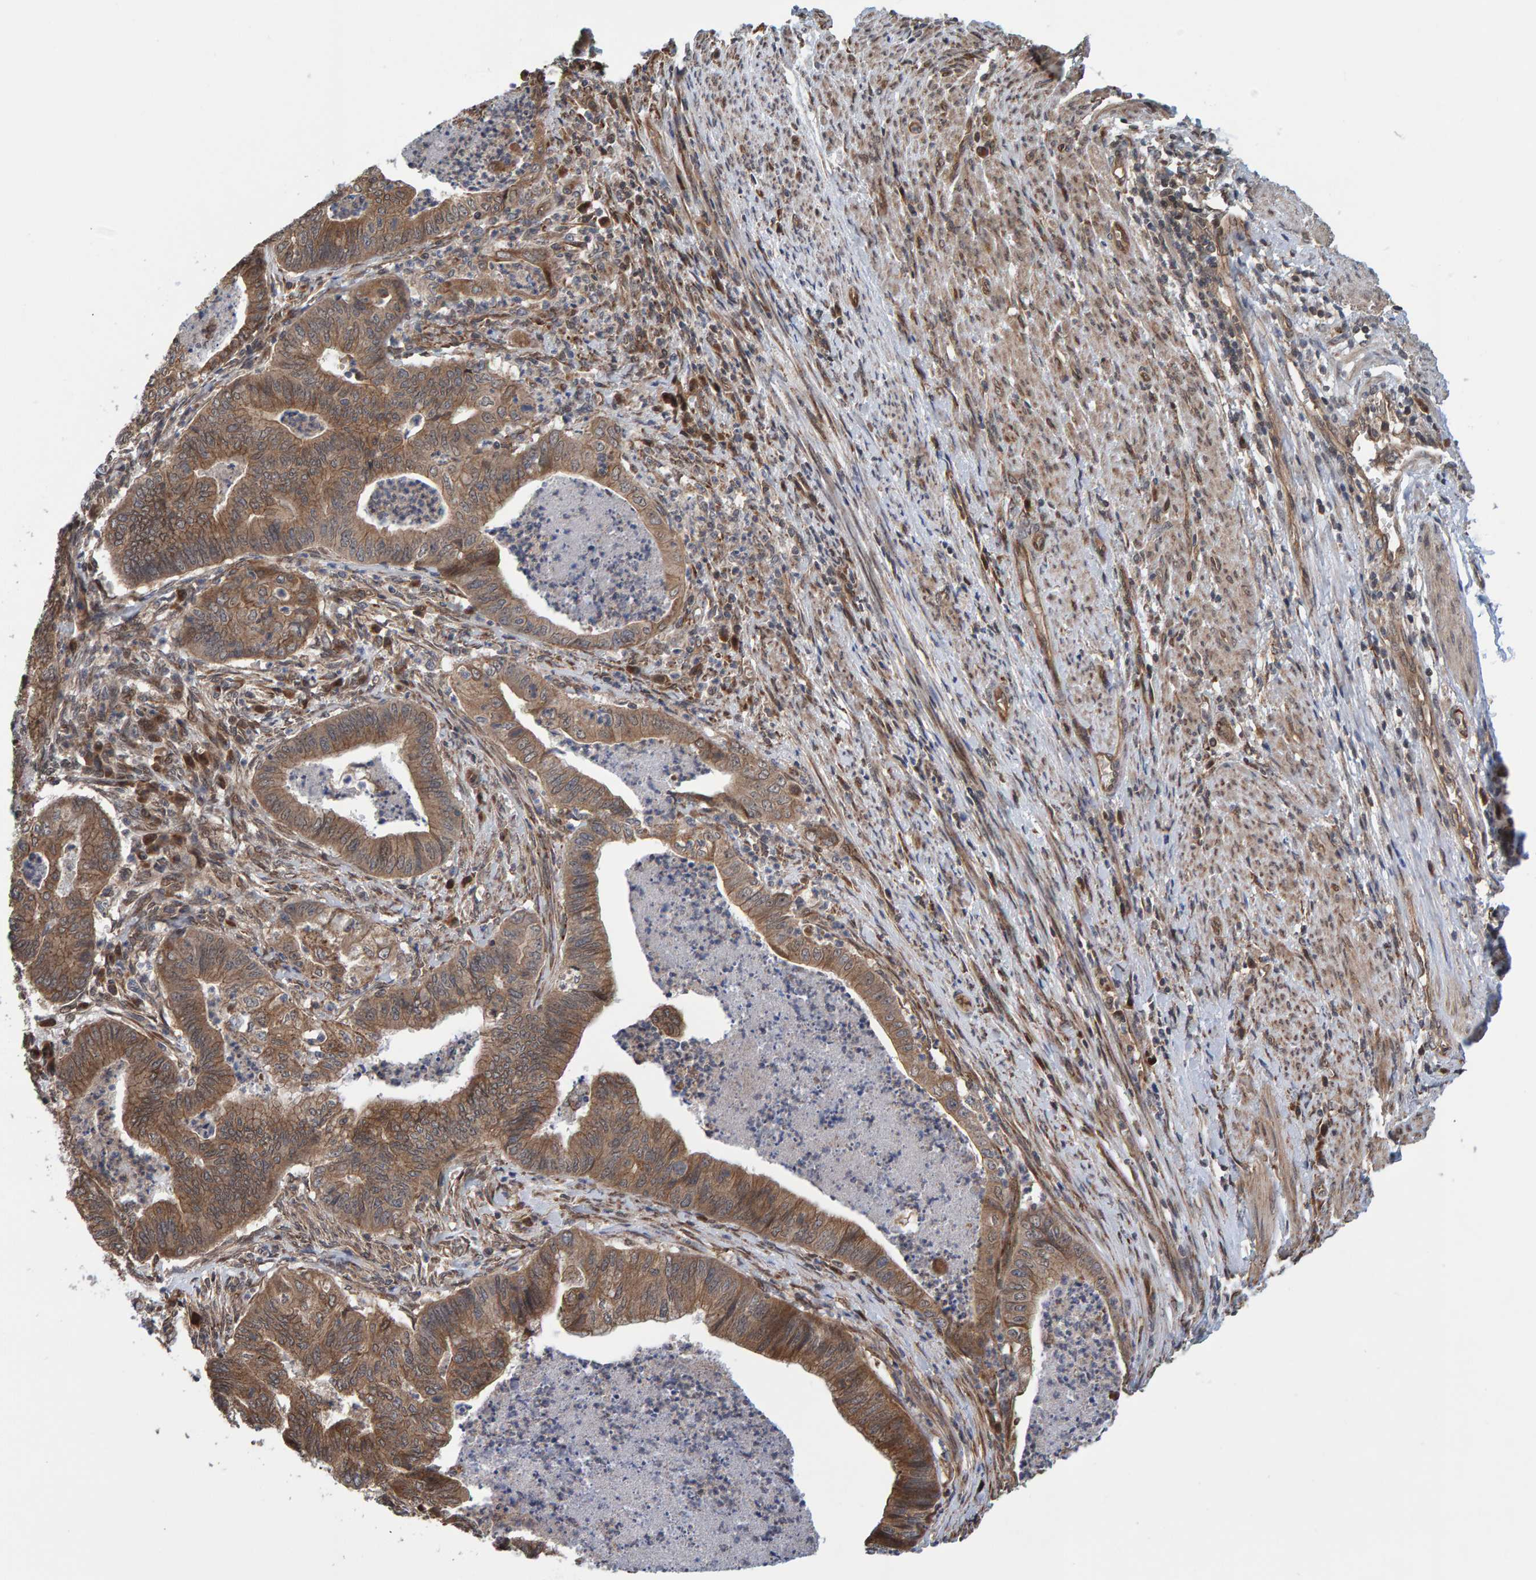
{"staining": {"intensity": "moderate", "quantity": ">75%", "location": "cytoplasmic/membranous"}, "tissue": "endometrial cancer", "cell_type": "Tumor cells", "image_type": "cancer", "snomed": [{"axis": "morphology", "description": "Polyp, NOS"}, {"axis": "morphology", "description": "Adenocarcinoma, NOS"}, {"axis": "morphology", "description": "Adenoma, NOS"}, {"axis": "topography", "description": "Endometrium"}], "caption": "Protein expression analysis of endometrial cancer (adenocarcinoma) shows moderate cytoplasmic/membranous expression in about >75% of tumor cells.", "gene": "SCRN2", "patient": {"sex": "female", "age": 79}}